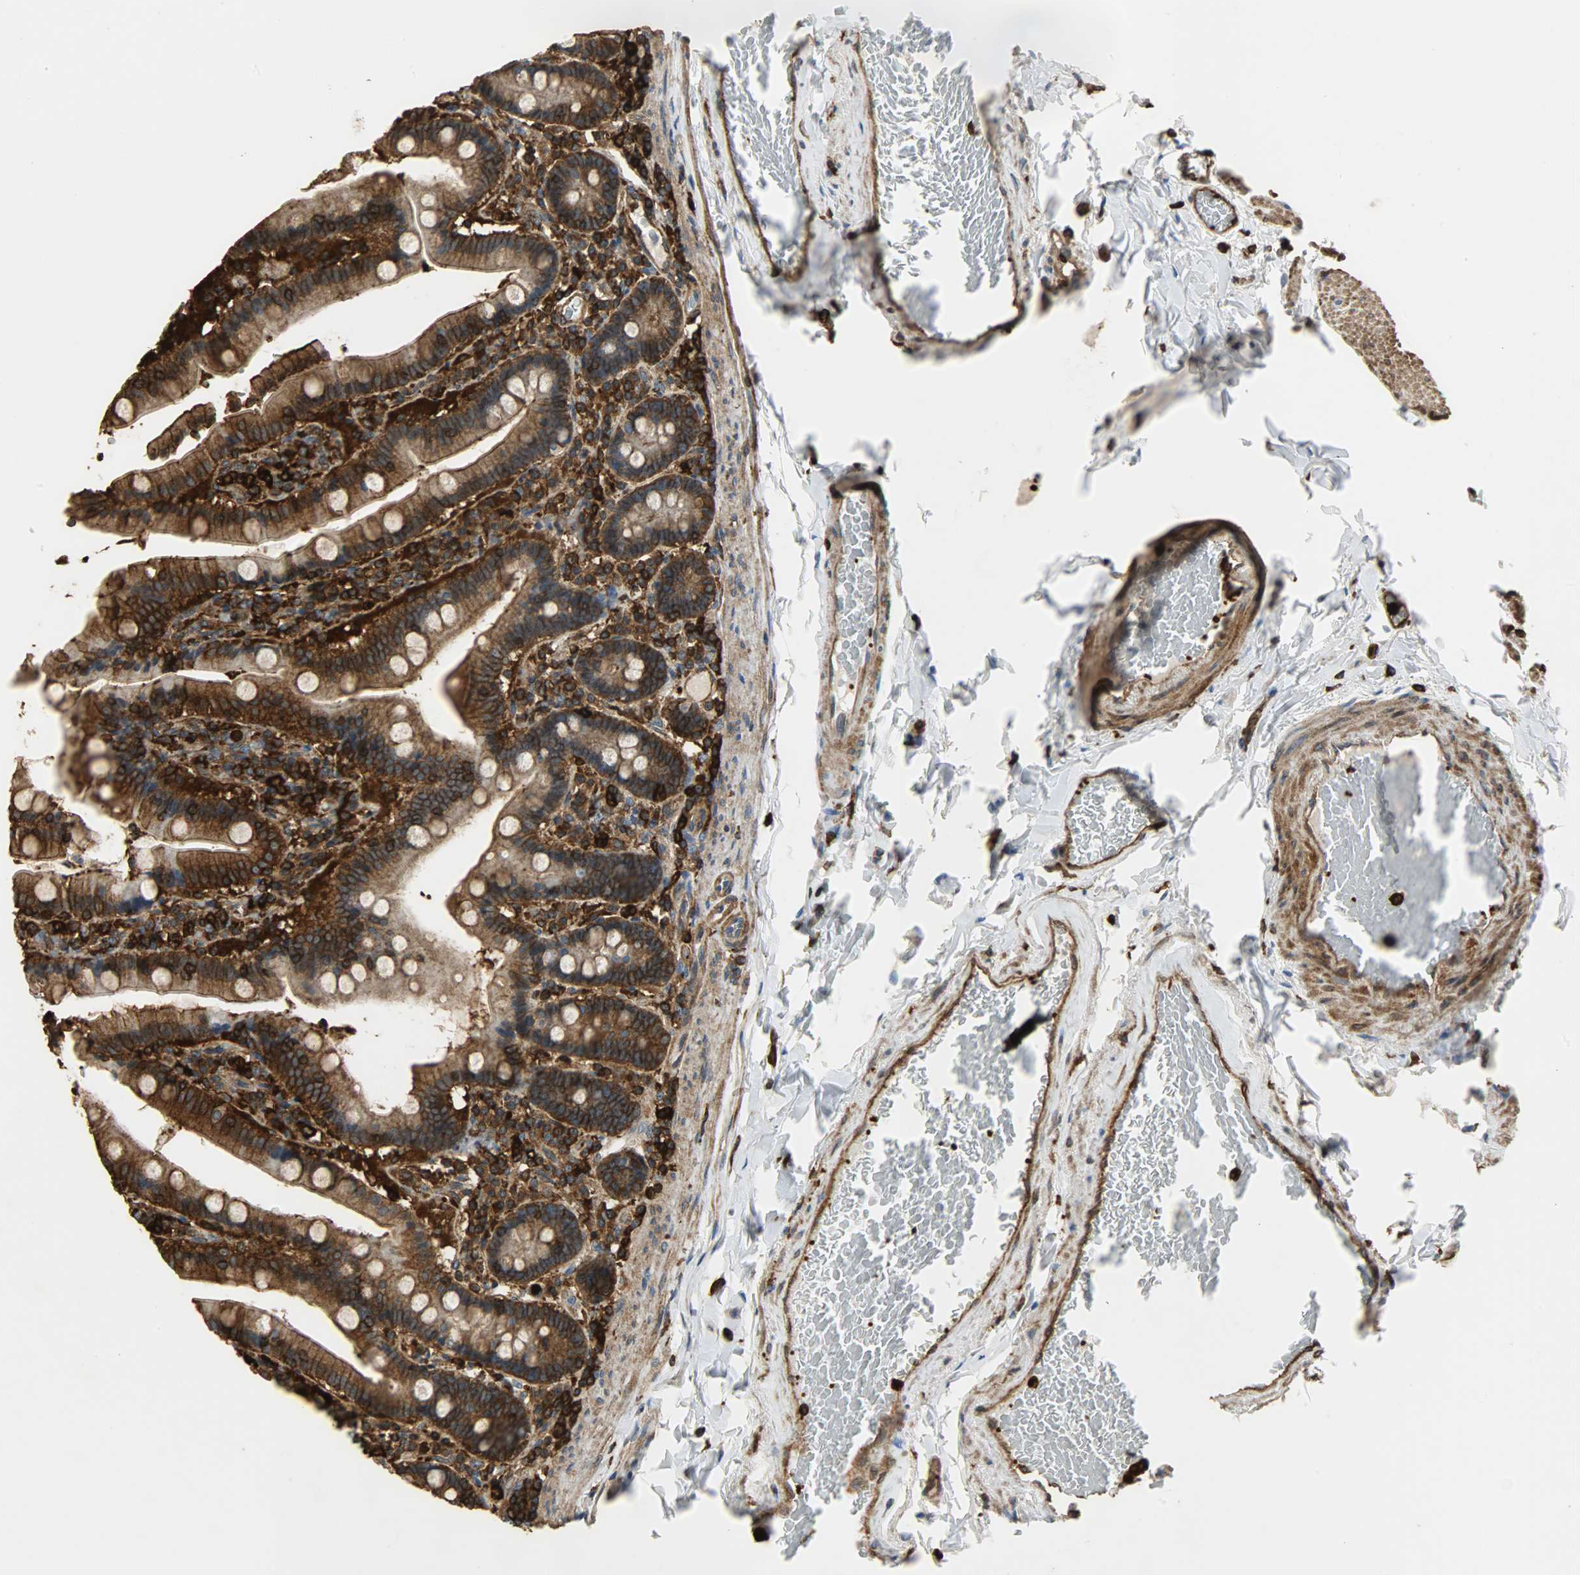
{"staining": {"intensity": "strong", "quantity": ">75%", "location": "cytoplasmic/membranous"}, "tissue": "duodenum", "cell_type": "Glandular cells", "image_type": "normal", "snomed": [{"axis": "morphology", "description": "Normal tissue, NOS"}, {"axis": "topography", "description": "Duodenum"}], "caption": "The immunohistochemical stain shows strong cytoplasmic/membranous staining in glandular cells of benign duodenum. (DAB = brown stain, brightfield microscopy at high magnification).", "gene": "VASP", "patient": {"sex": "female", "age": 53}}